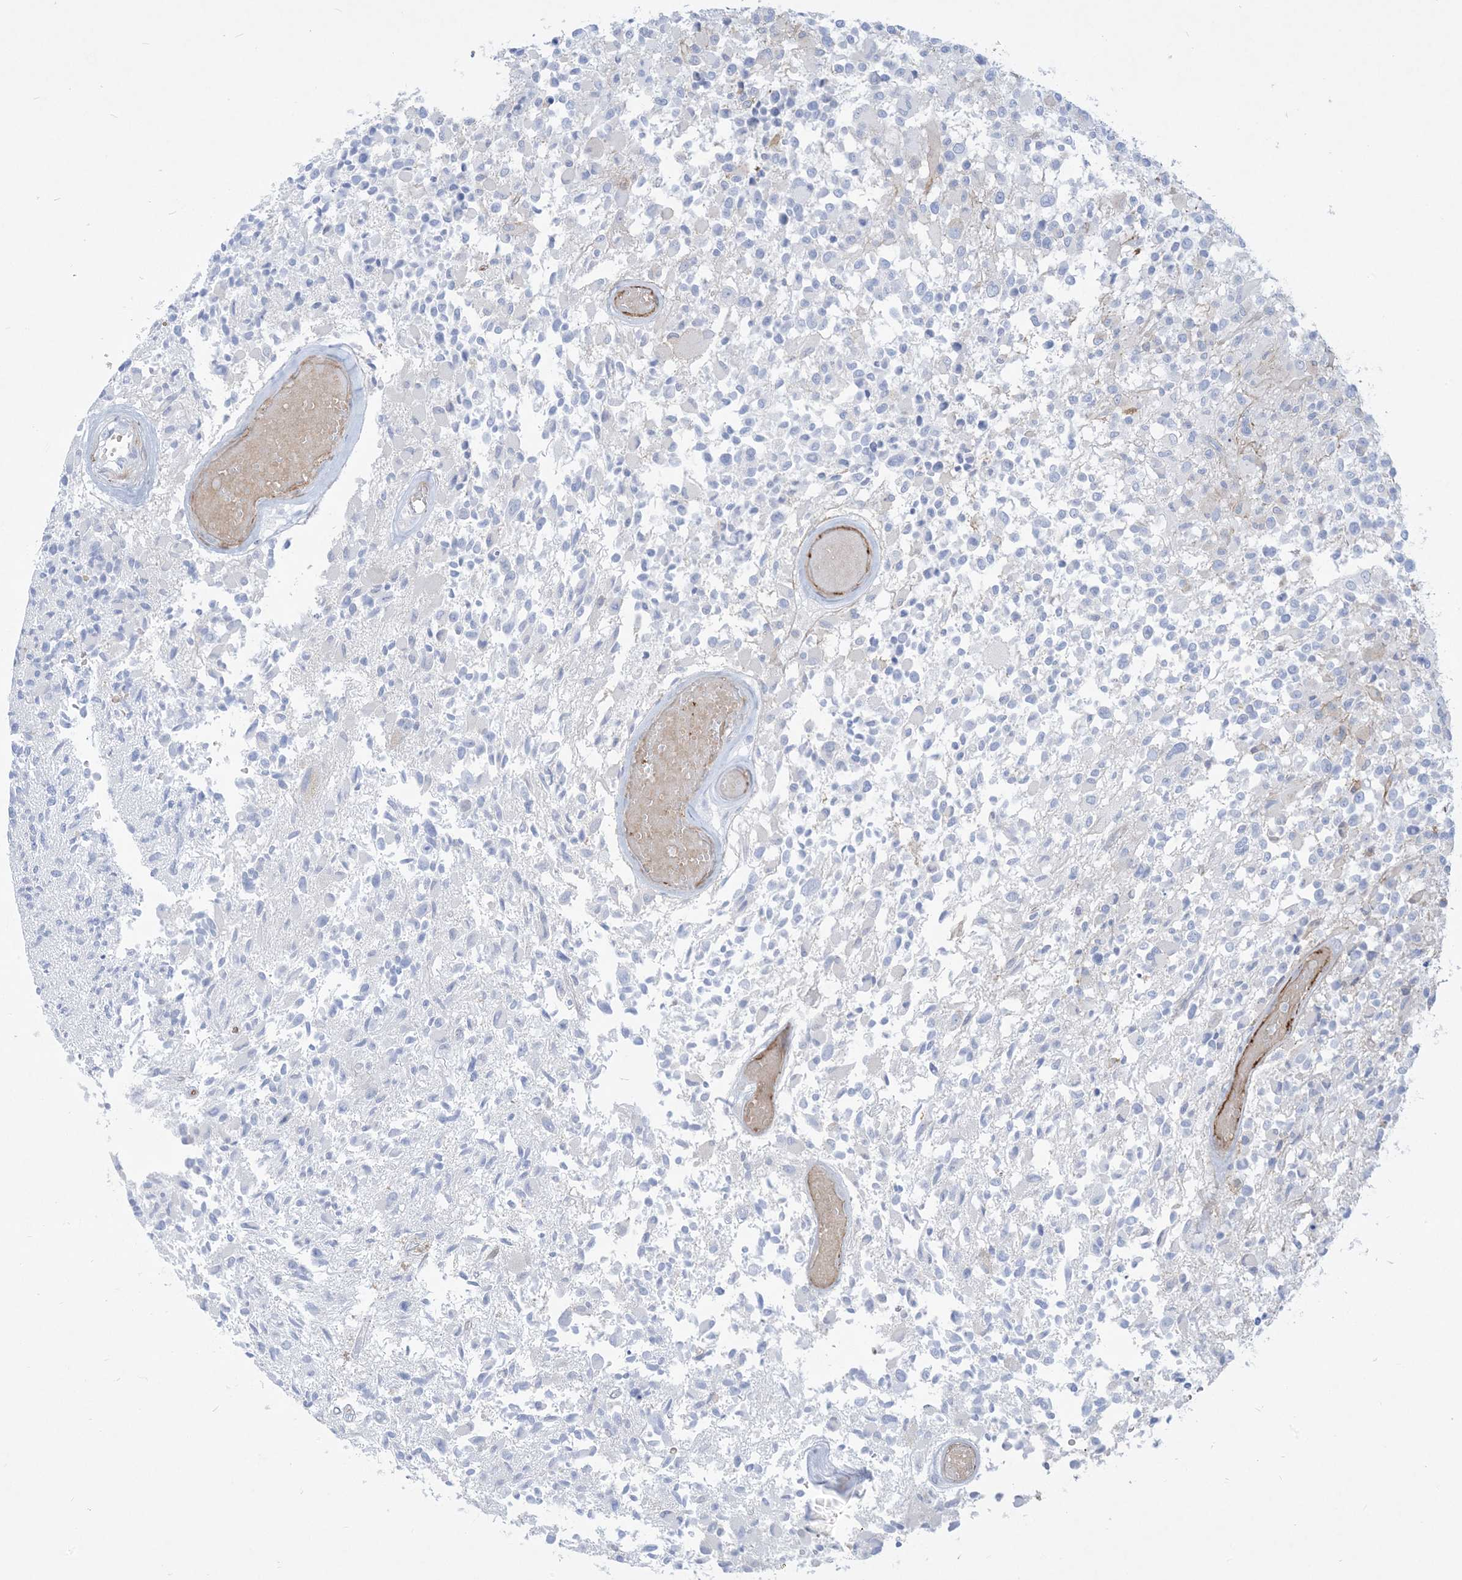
{"staining": {"intensity": "negative", "quantity": "none", "location": "none"}, "tissue": "glioma", "cell_type": "Tumor cells", "image_type": "cancer", "snomed": [{"axis": "morphology", "description": "Glioma, malignant, High grade"}, {"axis": "morphology", "description": "Glioblastoma, NOS"}, {"axis": "topography", "description": "Brain"}], "caption": "Glioblastoma was stained to show a protein in brown. There is no significant positivity in tumor cells.", "gene": "B3GNT7", "patient": {"sex": "male", "age": 60}}